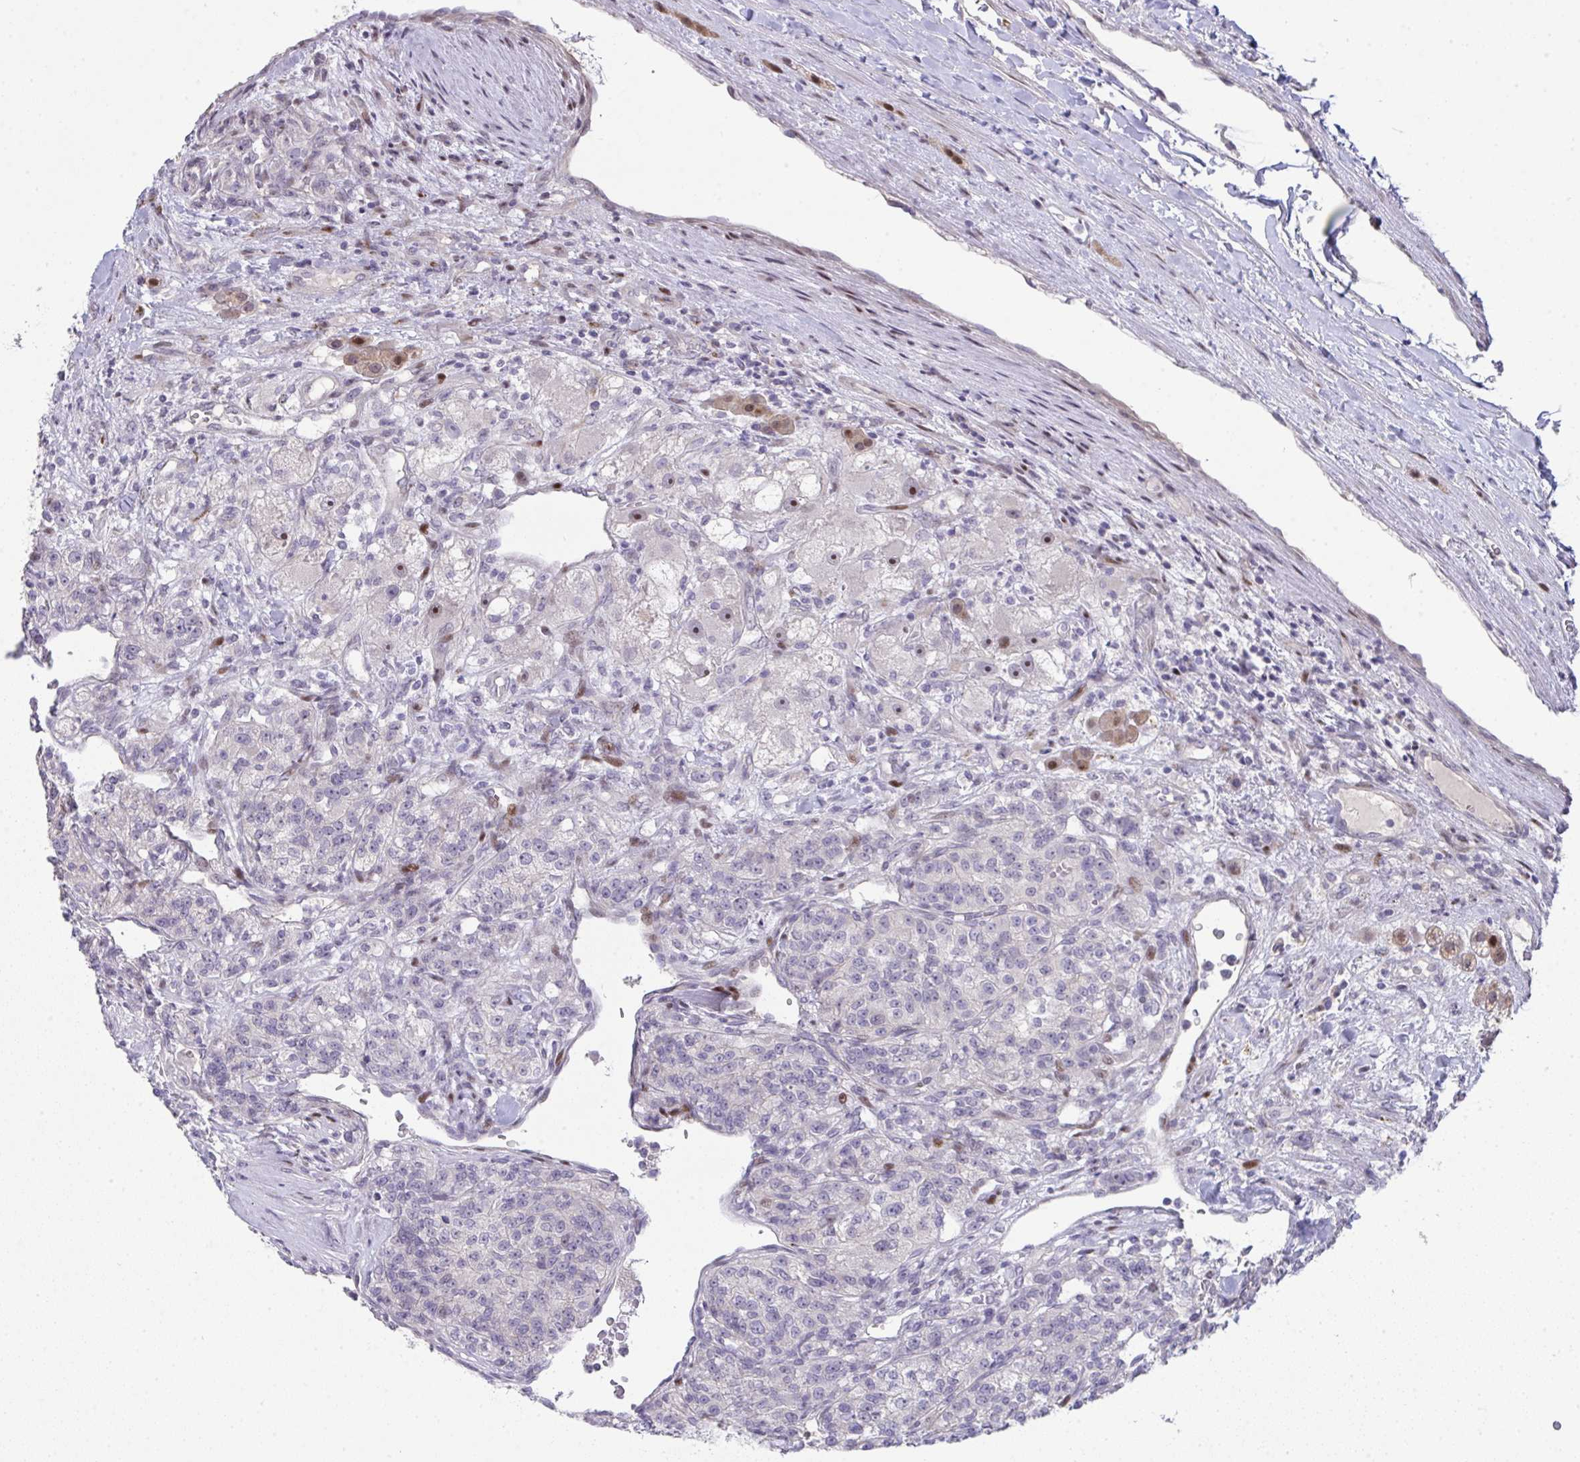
{"staining": {"intensity": "moderate", "quantity": "<25%", "location": "nuclear"}, "tissue": "renal cancer", "cell_type": "Tumor cells", "image_type": "cancer", "snomed": [{"axis": "morphology", "description": "Adenocarcinoma, NOS"}, {"axis": "topography", "description": "Kidney"}], "caption": "Tumor cells display moderate nuclear positivity in approximately <25% of cells in renal adenocarcinoma. The protein is shown in brown color, while the nuclei are stained blue.", "gene": "GALNT16", "patient": {"sex": "female", "age": 63}}